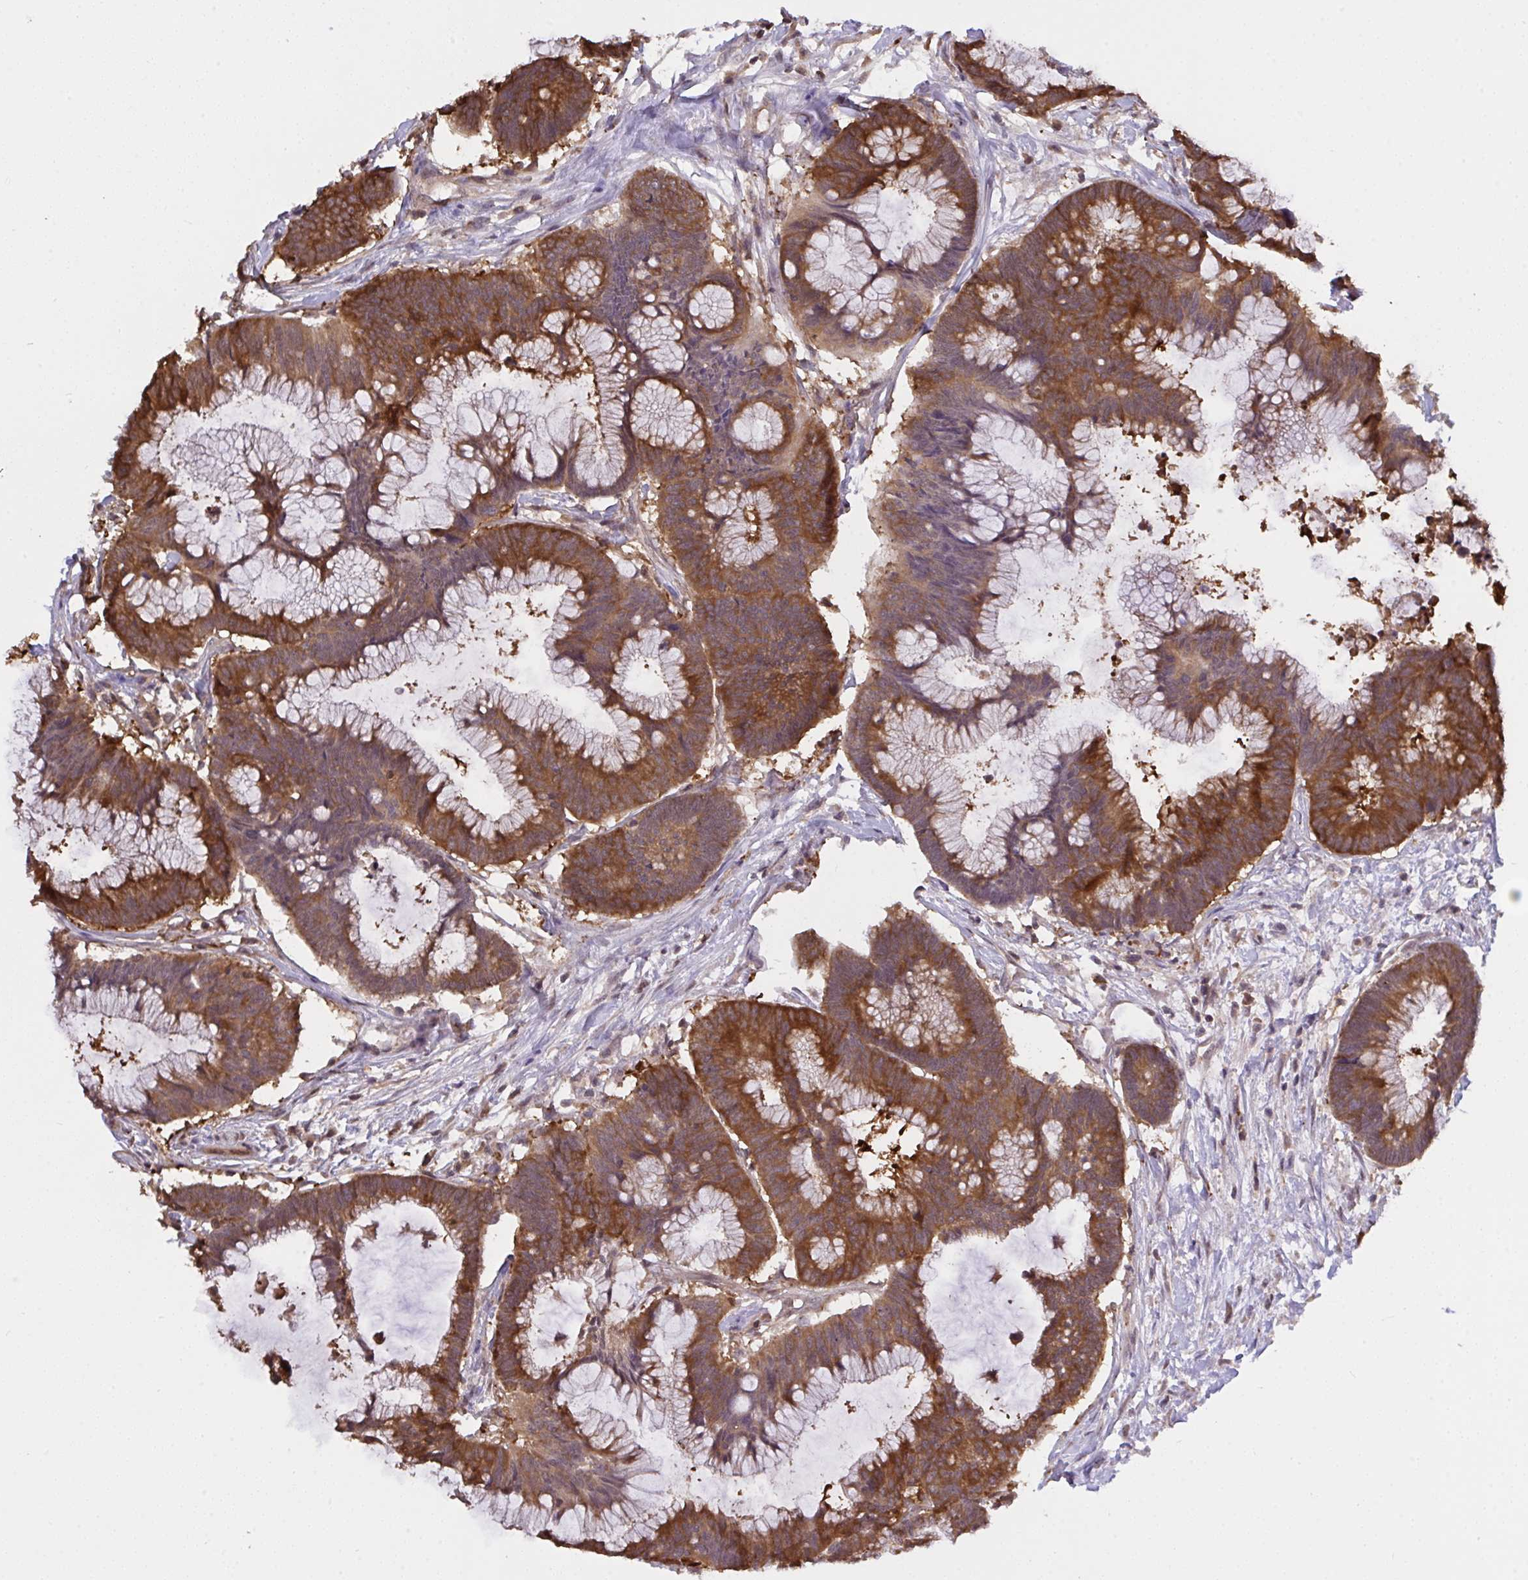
{"staining": {"intensity": "strong", "quantity": ">75%", "location": "cytoplasmic/membranous"}, "tissue": "colorectal cancer", "cell_type": "Tumor cells", "image_type": "cancer", "snomed": [{"axis": "morphology", "description": "Adenocarcinoma, NOS"}, {"axis": "topography", "description": "Colon"}], "caption": "A histopathology image of human colorectal cancer stained for a protein reveals strong cytoplasmic/membranous brown staining in tumor cells.", "gene": "C12orf57", "patient": {"sex": "female", "age": 78}}